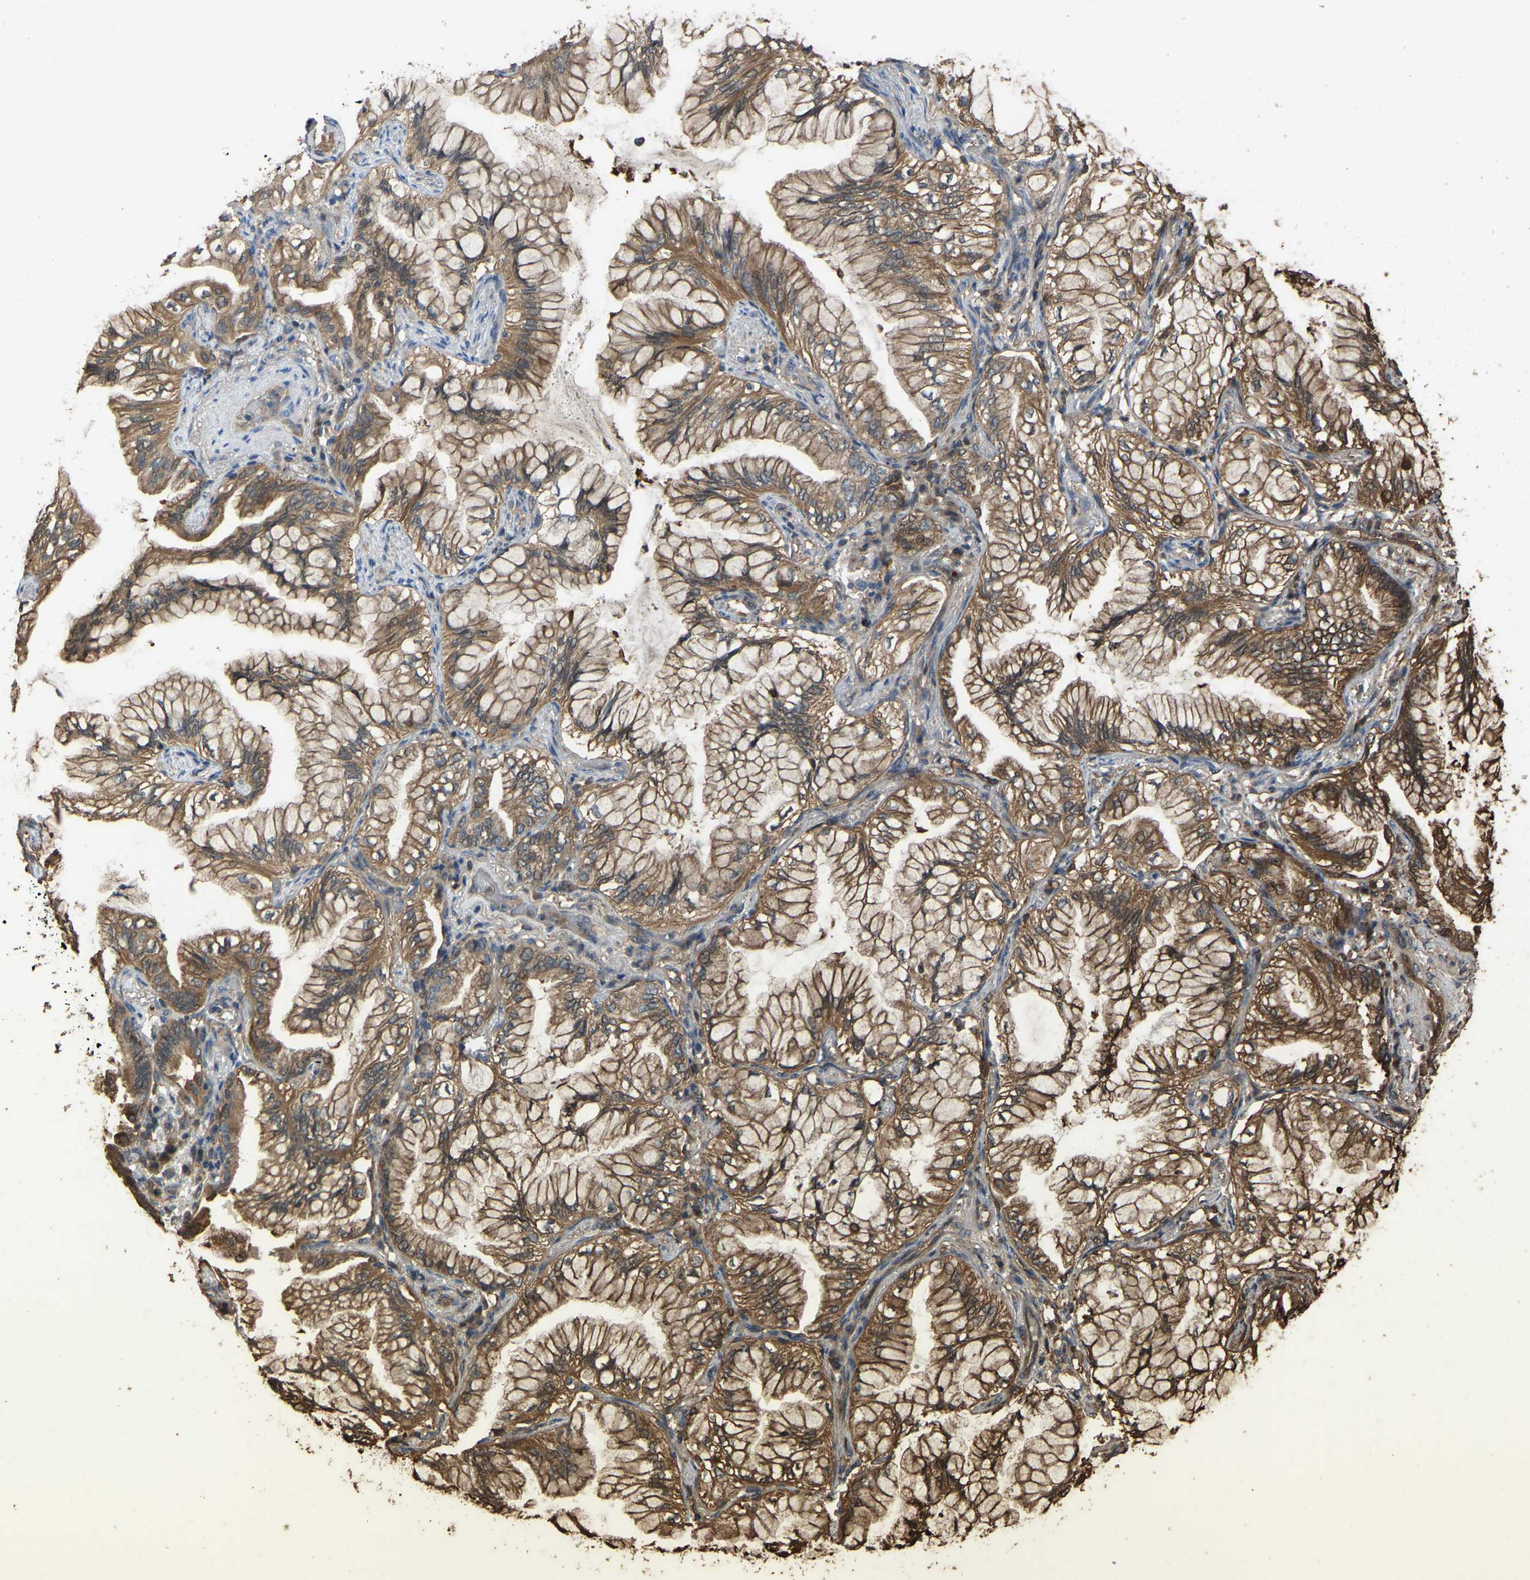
{"staining": {"intensity": "strong", "quantity": ">75%", "location": "cytoplasmic/membranous"}, "tissue": "lung cancer", "cell_type": "Tumor cells", "image_type": "cancer", "snomed": [{"axis": "morphology", "description": "Adenocarcinoma, NOS"}, {"axis": "topography", "description": "Lung"}], "caption": "Immunohistochemistry (IHC) of lung cancer reveals high levels of strong cytoplasmic/membranous expression in approximately >75% of tumor cells.", "gene": "FHIT", "patient": {"sex": "female", "age": 70}}